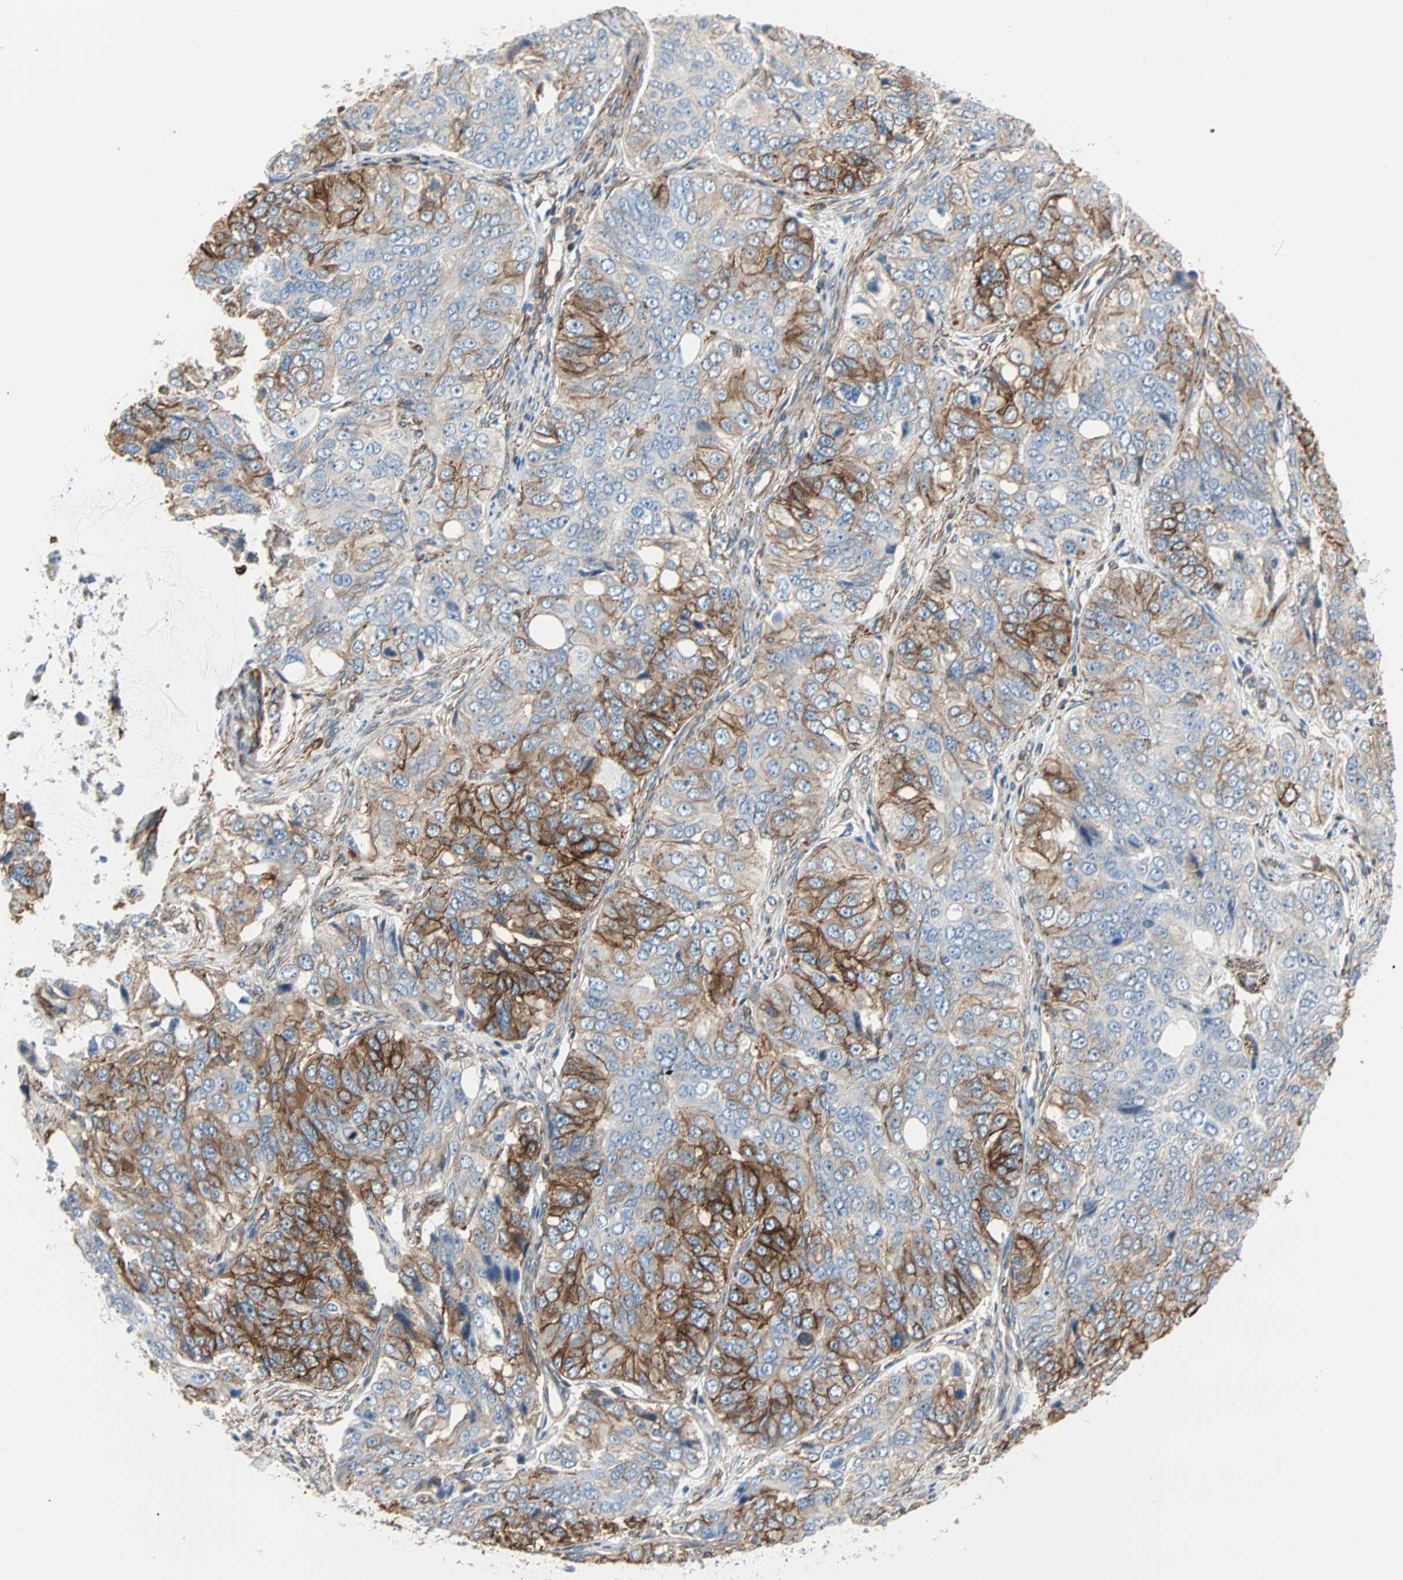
{"staining": {"intensity": "strong", "quantity": "25%-75%", "location": "cytoplasmic/membranous"}, "tissue": "ovarian cancer", "cell_type": "Tumor cells", "image_type": "cancer", "snomed": [{"axis": "morphology", "description": "Carcinoma, endometroid"}, {"axis": "topography", "description": "Ovary"}], "caption": "Immunohistochemistry (IHC) (DAB) staining of human ovarian cancer (endometroid carcinoma) reveals strong cytoplasmic/membranous protein staining in about 25%-75% of tumor cells.", "gene": "EPB41L2", "patient": {"sex": "female", "age": 51}}